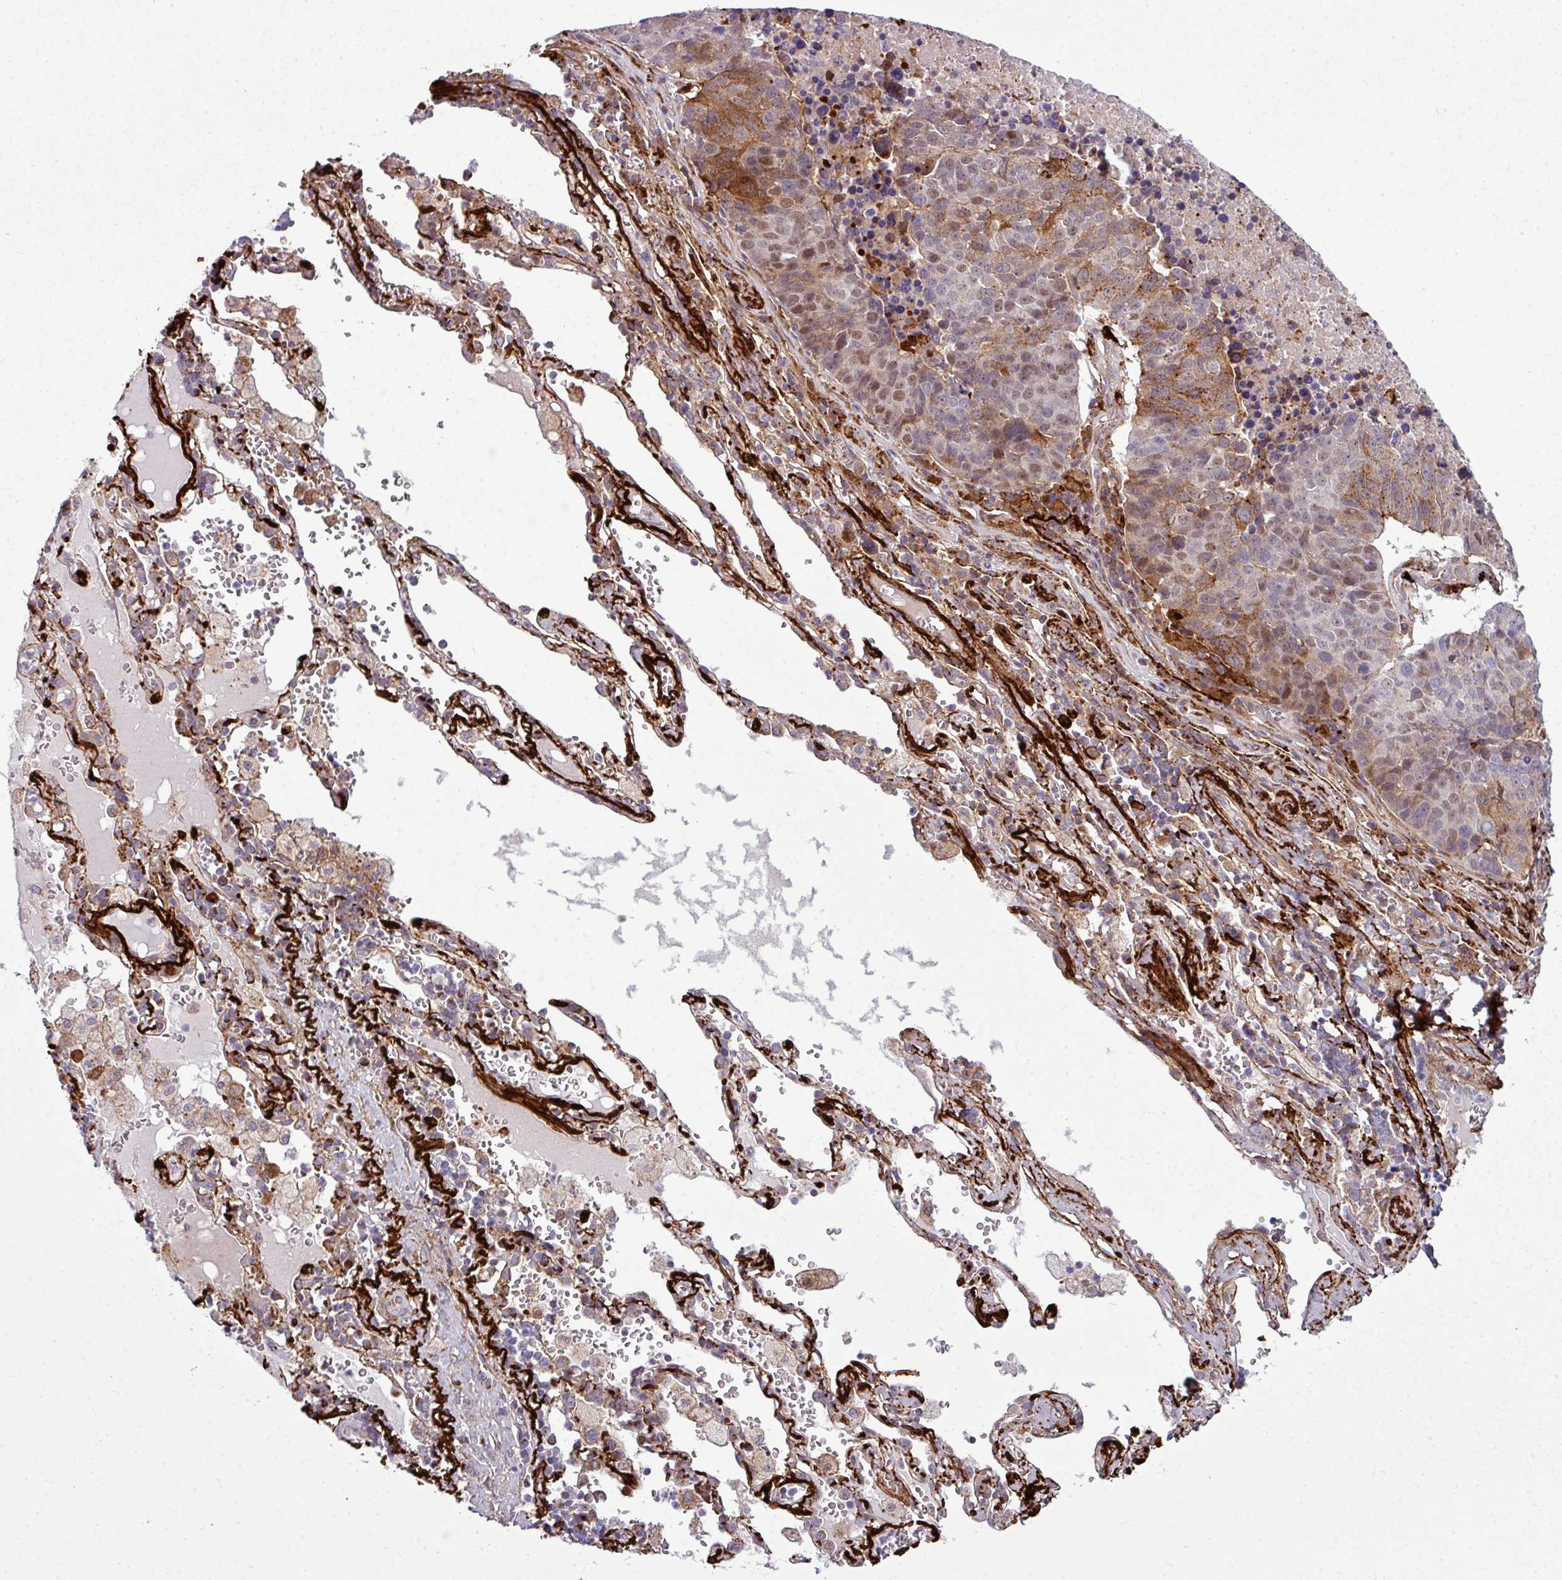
{"staining": {"intensity": "moderate", "quantity": "<25%", "location": "cytoplasmic/membranous"}, "tissue": "lung cancer", "cell_type": "Tumor cells", "image_type": "cancer", "snomed": [{"axis": "morphology", "description": "Squamous cell carcinoma, NOS"}, {"axis": "topography", "description": "Lung"}], "caption": "This is a histology image of IHC staining of lung cancer (squamous cell carcinoma), which shows moderate positivity in the cytoplasmic/membranous of tumor cells.", "gene": "COL8A1", "patient": {"sex": "female", "age": 66}}